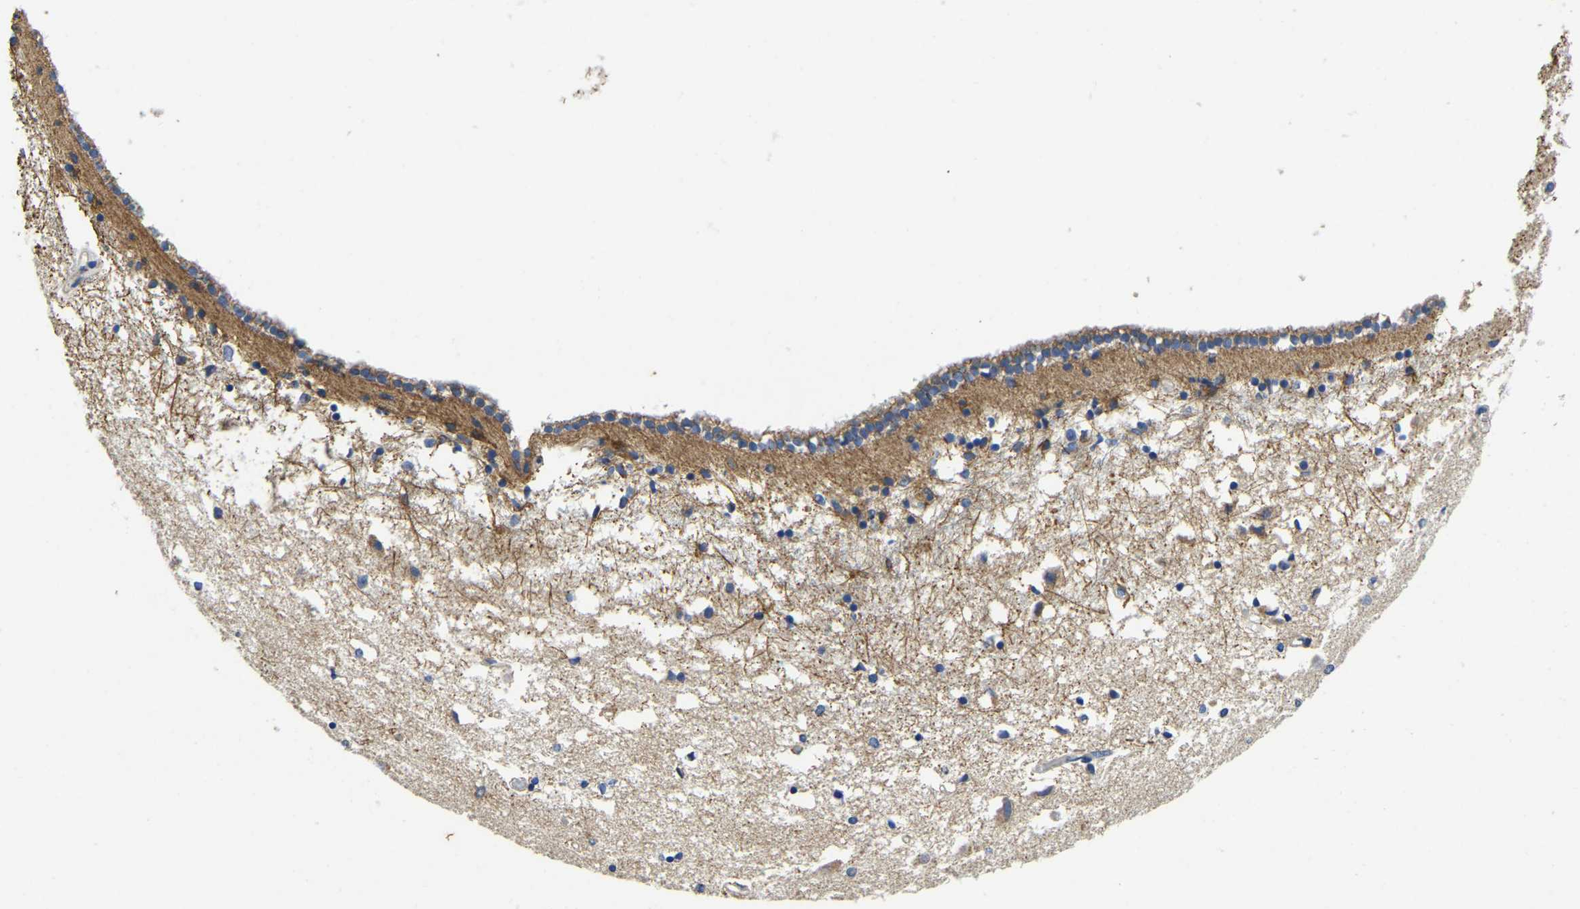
{"staining": {"intensity": "moderate", "quantity": "<25%", "location": "cytoplasmic/membranous"}, "tissue": "caudate", "cell_type": "Glial cells", "image_type": "normal", "snomed": [{"axis": "morphology", "description": "Normal tissue, NOS"}, {"axis": "topography", "description": "Lateral ventricle wall"}], "caption": "High-magnification brightfield microscopy of normal caudate stained with DAB (brown) and counterstained with hematoxylin (blue). glial cells exhibit moderate cytoplasmic/membranous staining is seen in about<25% of cells.", "gene": "STAT2", "patient": {"sex": "male", "age": 45}}